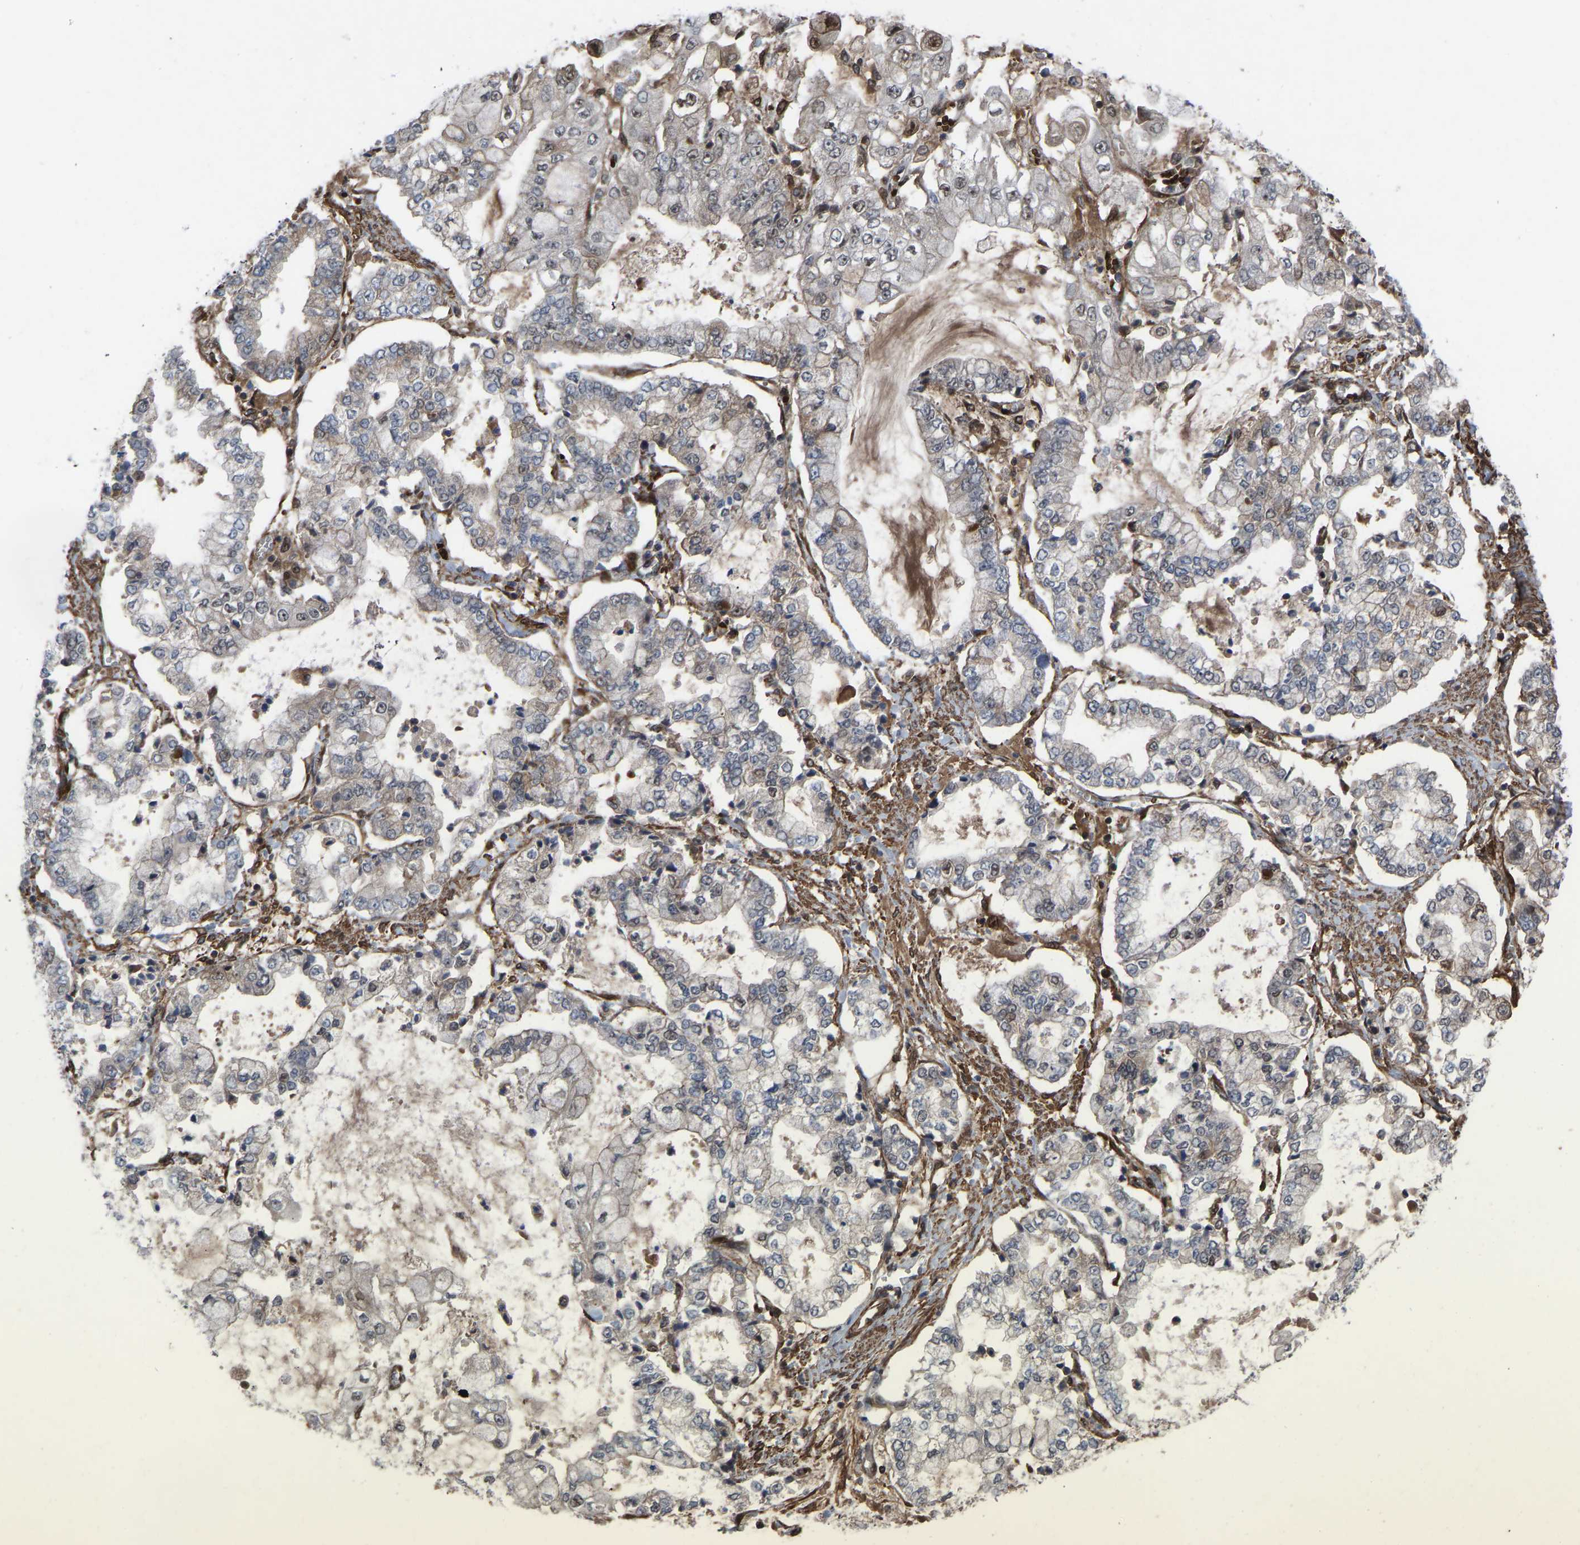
{"staining": {"intensity": "moderate", "quantity": "<25%", "location": "cytoplasmic/membranous"}, "tissue": "stomach cancer", "cell_type": "Tumor cells", "image_type": "cancer", "snomed": [{"axis": "morphology", "description": "Adenocarcinoma, NOS"}, {"axis": "topography", "description": "Stomach"}], "caption": "Immunohistochemistry micrograph of adenocarcinoma (stomach) stained for a protein (brown), which exhibits low levels of moderate cytoplasmic/membranous positivity in about <25% of tumor cells.", "gene": "CYP7B1", "patient": {"sex": "male", "age": 76}}